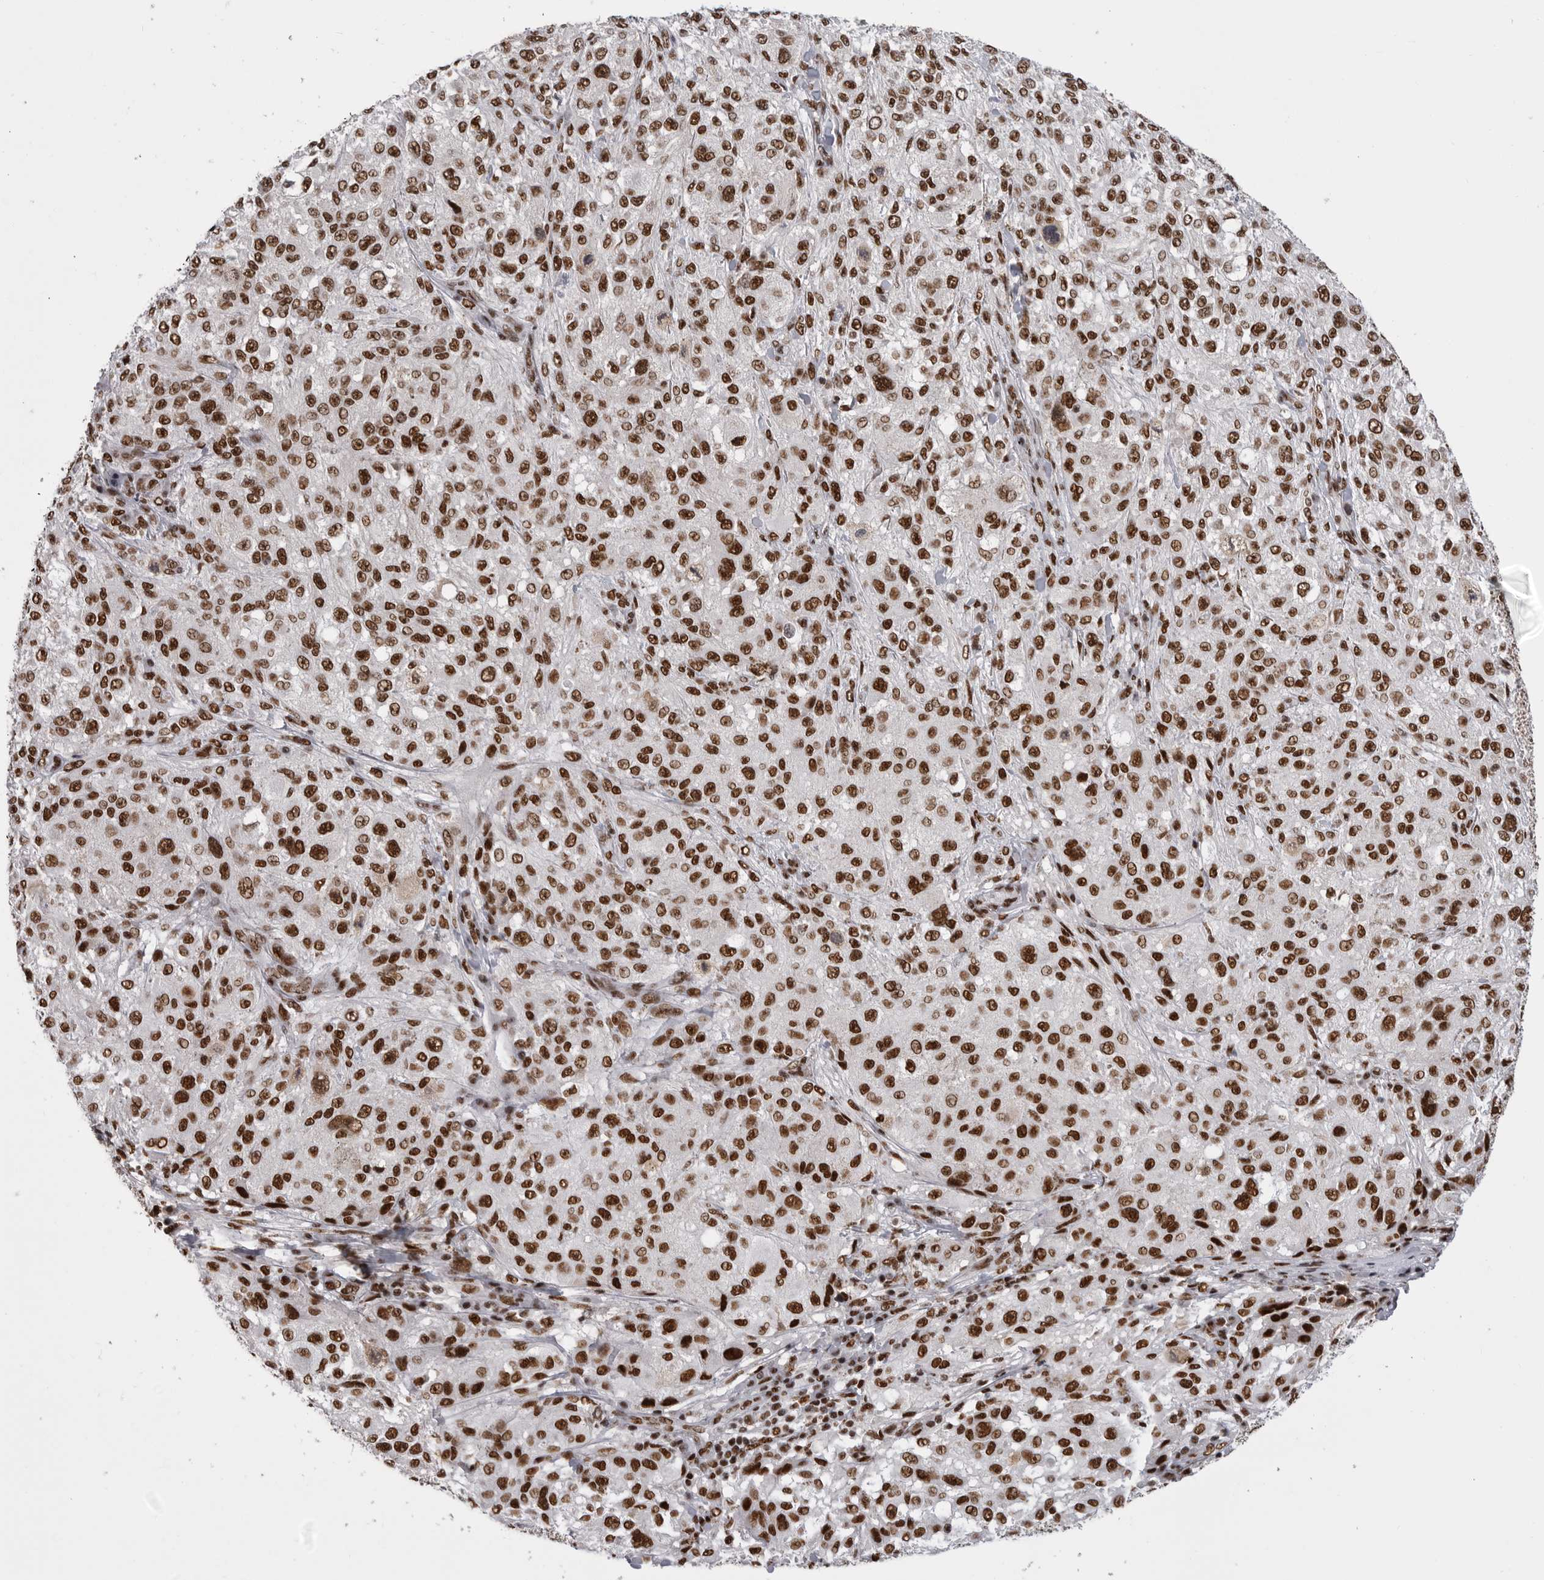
{"staining": {"intensity": "strong", "quantity": ">75%", "location": "nuclear"}, "tissue": "melanoma", "cell_type": "Tumor cells", "image_type": "cancer", "snomed": [{"axis": "morphology", "description": "Necrosis, NOS"}, {"axis": "morphology", "description": "Malignant melanoma, NOS"}, {"axis": "topography", "description": "Skin"}], "caption": "Immunohistochemical staining of human melanoma exhibits high levels of strong nuclear protein positivity in about >75% of tumor cells.", "gene": "PPP1R8", "patient": {"sex": "female", "age": 87}}